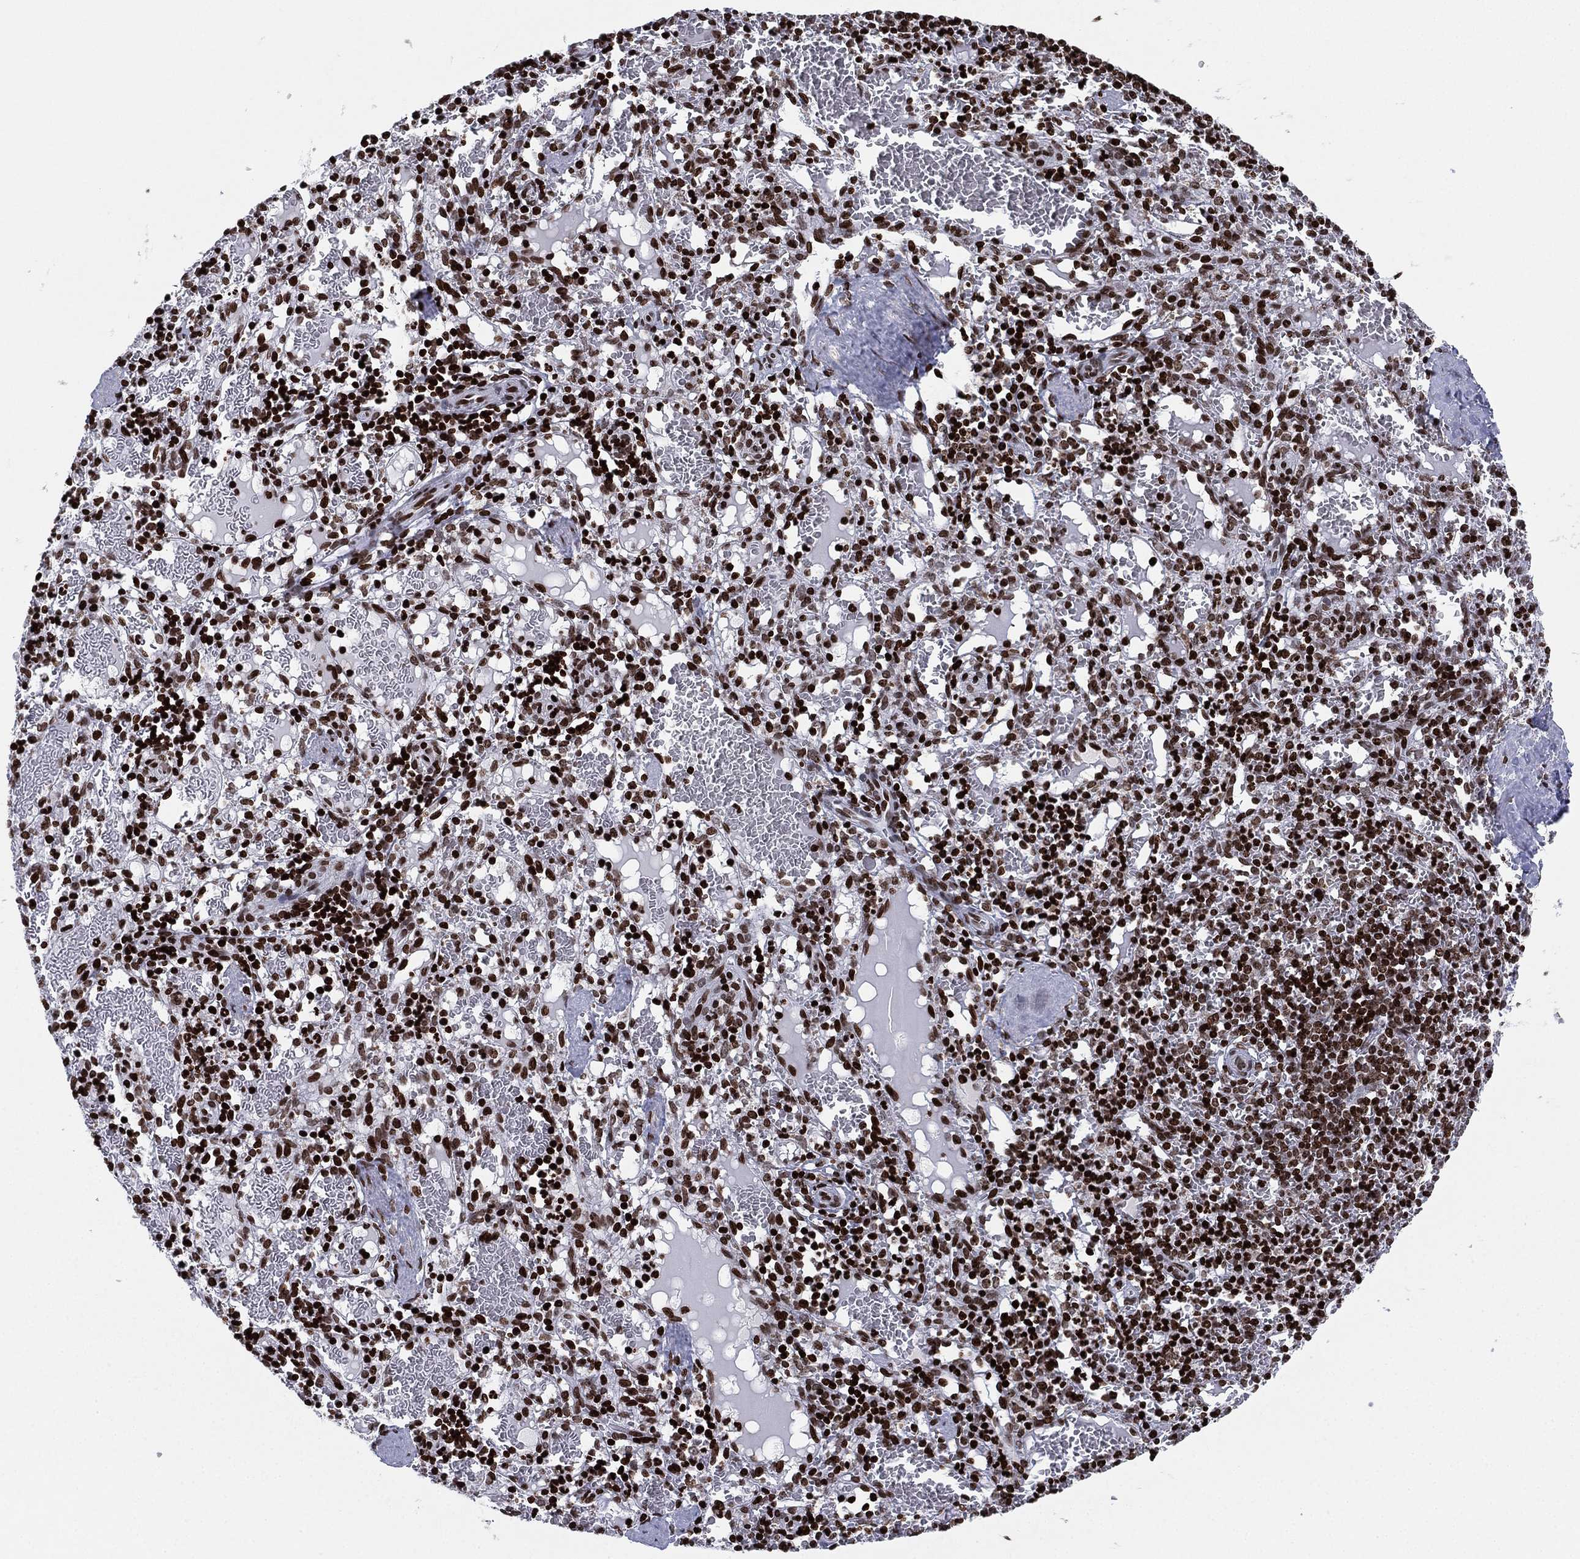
{"staining": {"intensity": "strong", "quantity": "25%-75%", "location": "nuclear"}, "tissue": "spleen", "cell_type": "Cells in red pulp", "image_type": "normal", "snomed": [{"axis": "morphology", "description": "Normal tissue, NOS"}, {"axis": "topography", "description": "Spleen"}], "caption": "Cells in red pulp reveal high levels of strong nuclear expression in about 25%-75% of cells in normal spleen. The staining was performed using DAB, with brown indicating positive protein expression. Nuclei are stained blue with hematoxylin.", "gene": "MFSD14A", "patient": {"sex": "male", "age": 11}}